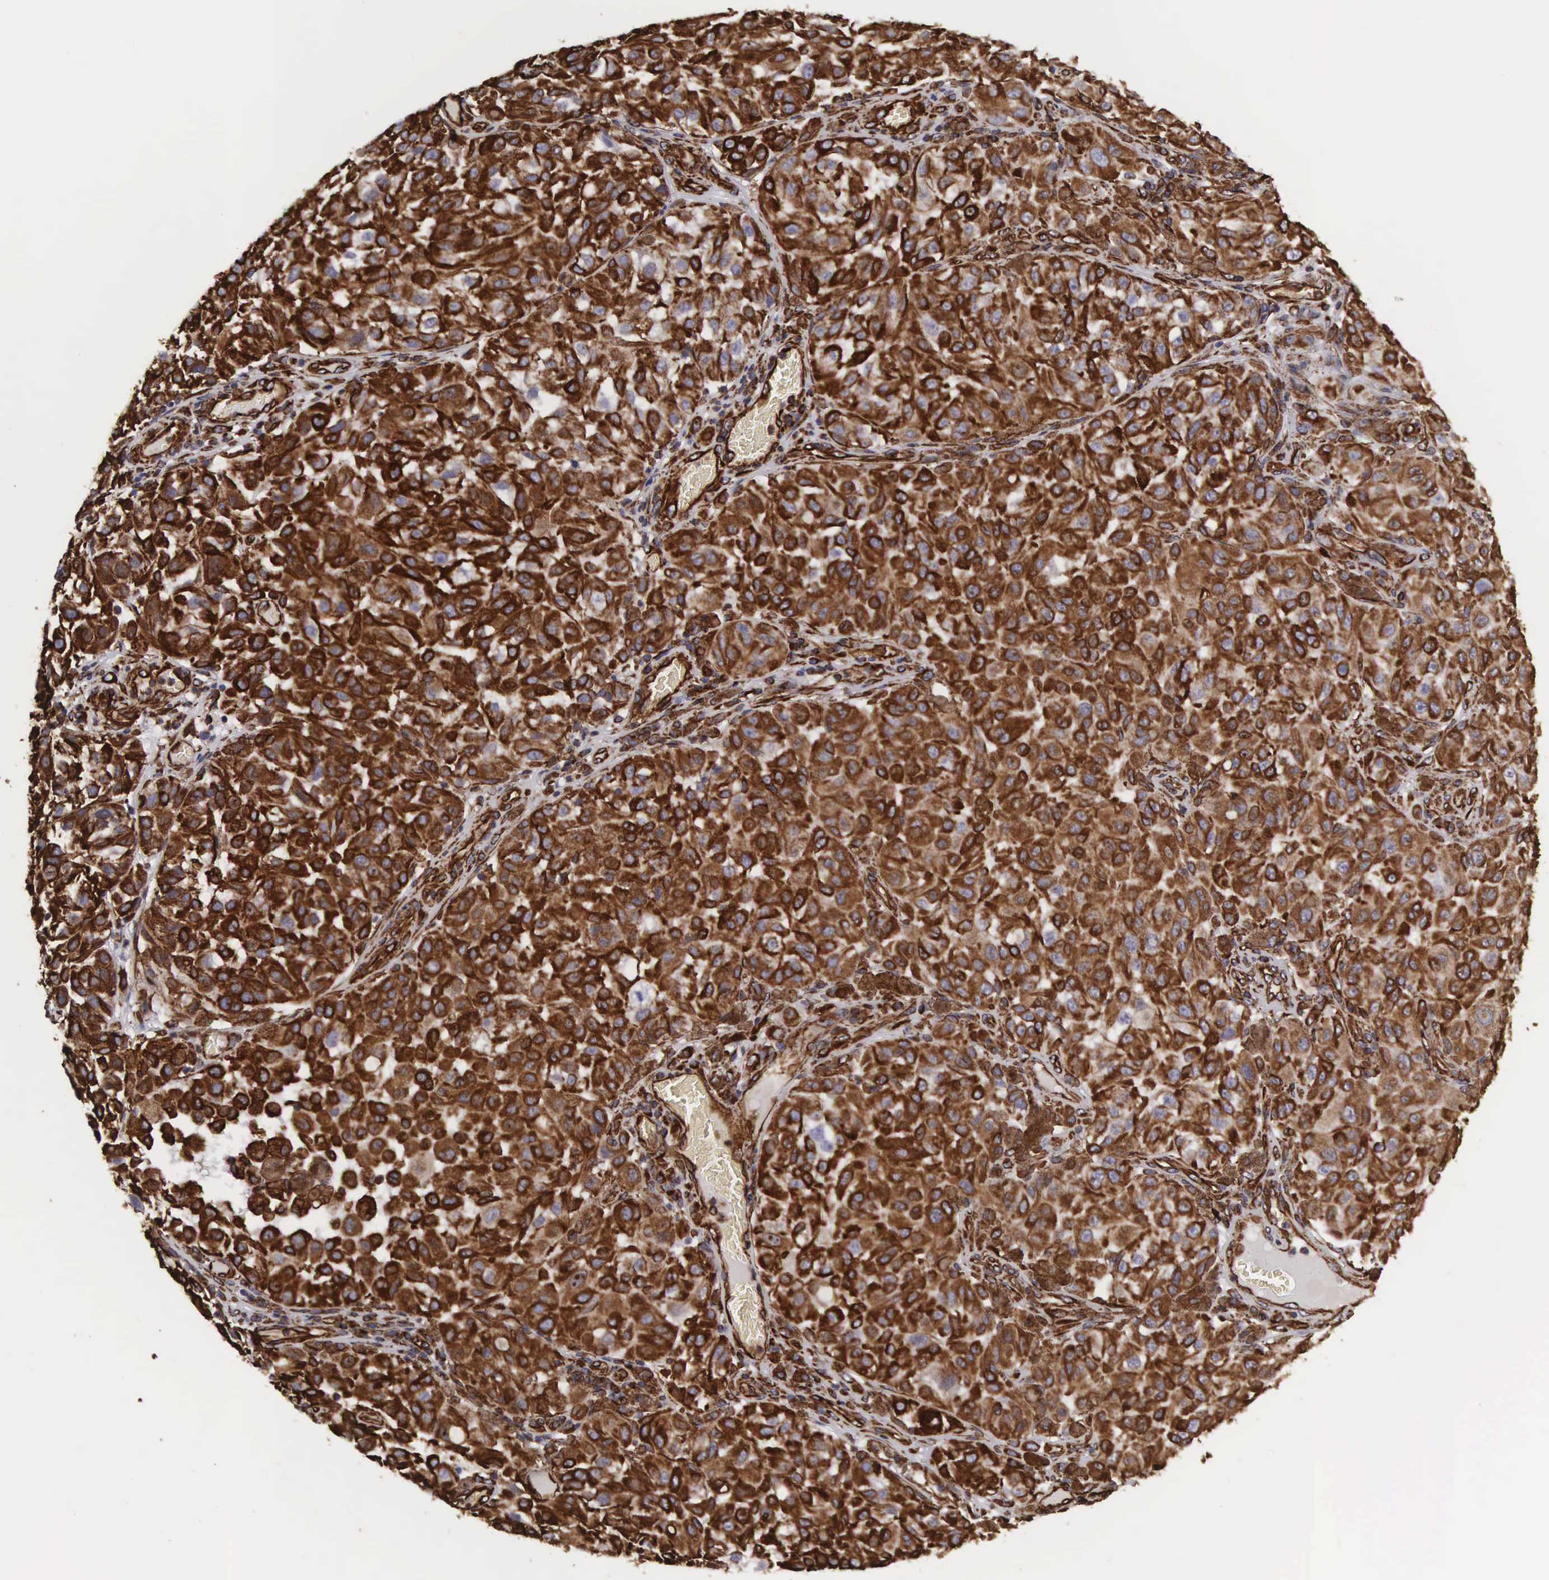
{"staining": {"intensity": "strong", "quantity": ">75%", "location": "cytoplasmic/membranous"}, "tissue": "melanoma", "cell_type": "Tumor cells", "image_type": "cancer", "snomed": [{"axis": "morphology", "description": "Malignant melanoma, NOS"}, {"axis": "topography", "description": "Skin"}], "caption": "Human melanoma stained for a protein (brown) reveals strong cytoplasmic/membranous positive expression in about >75% of tumor cells.", "gene": "VIM", "patient": {"sex": "female", "age": 64}}